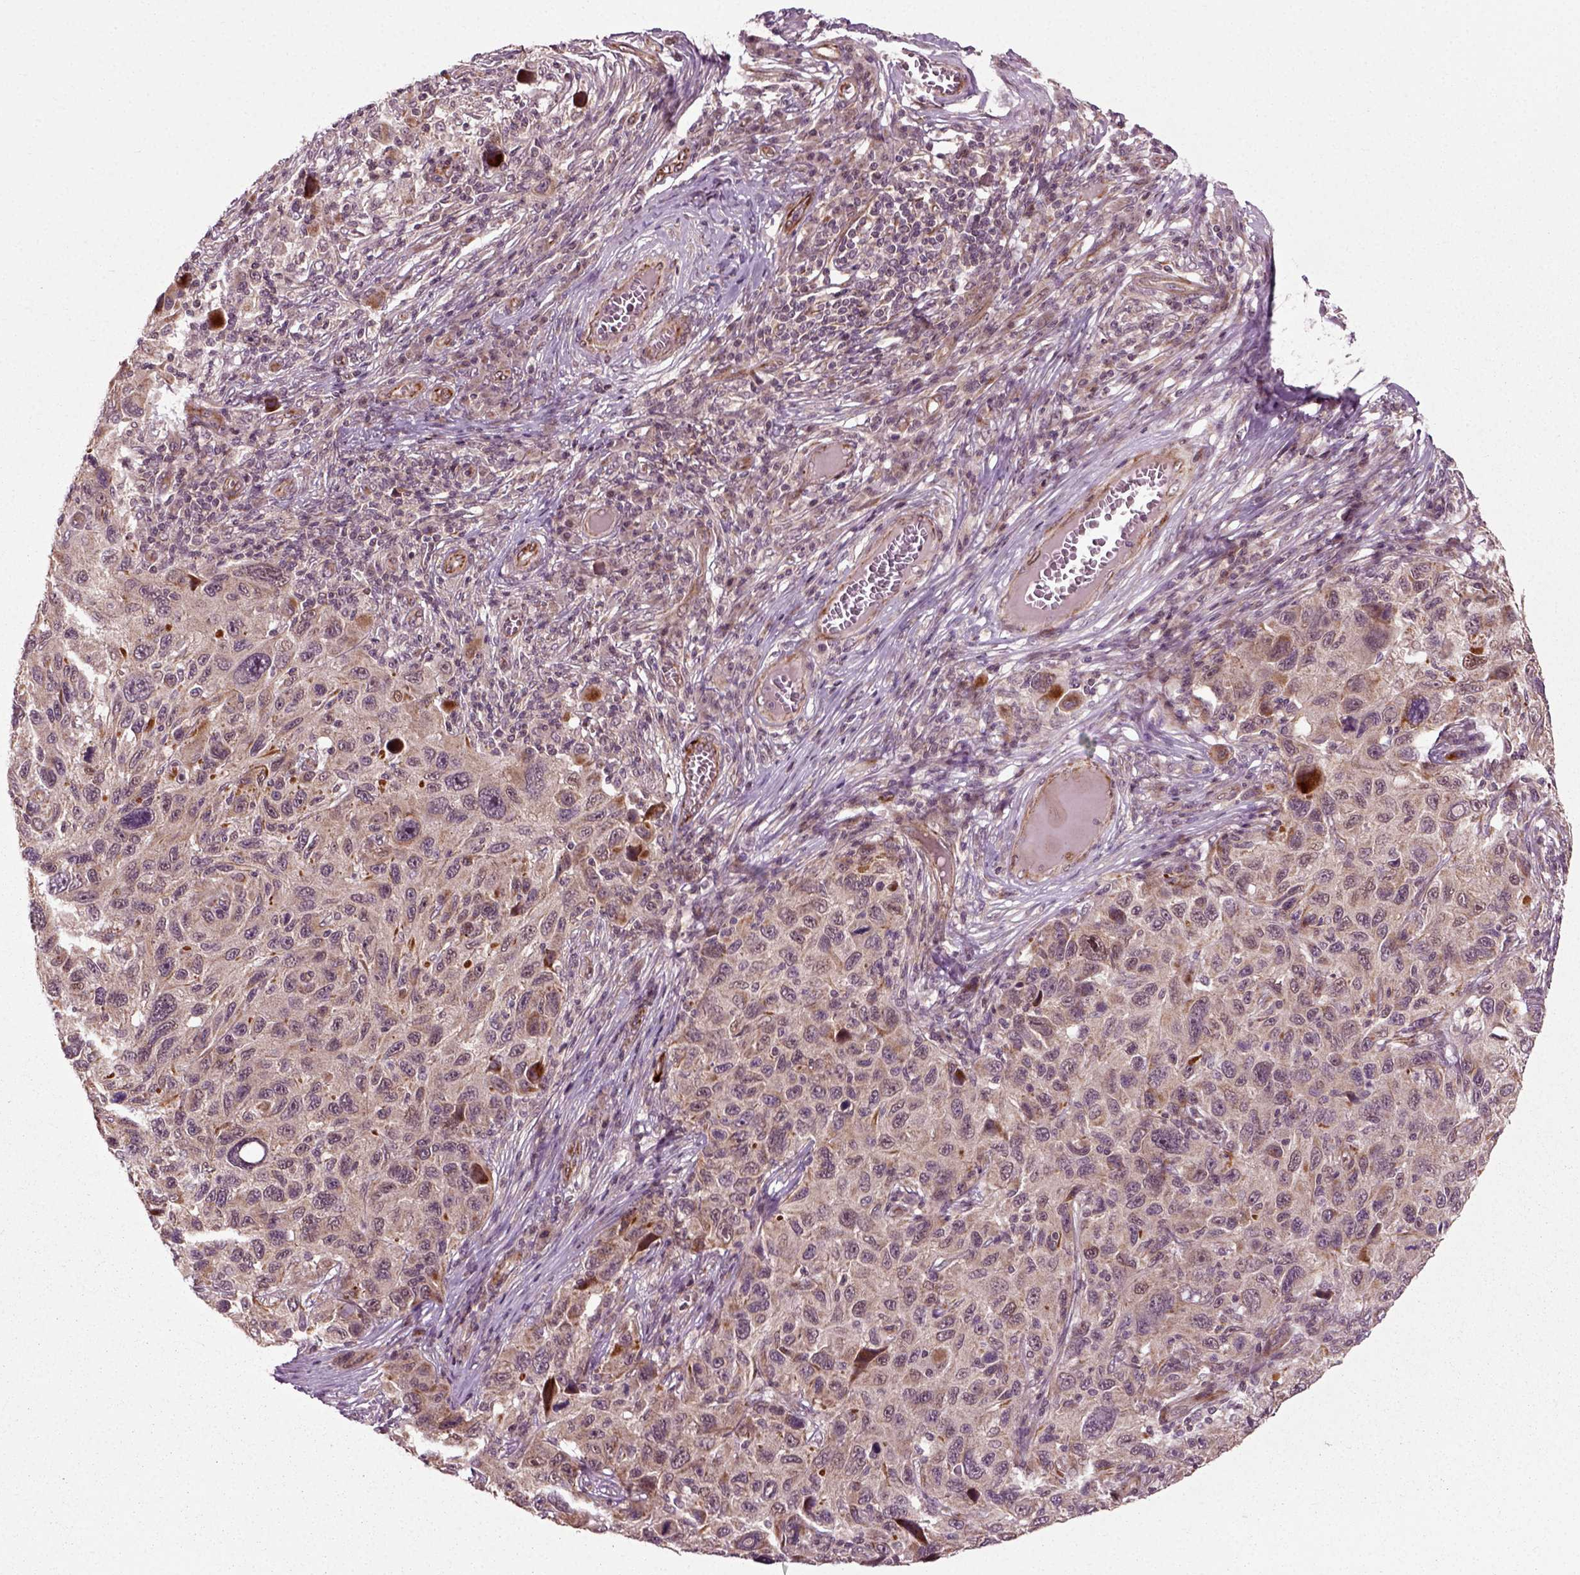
{"staining": {"intensity": "weak", "quantity": "<25%", "location": "cytoplasmic/membranous"}, "tissue": "melanoma", "cell_type": "Tumor cells", "image_type": "cancer", "snomed": [{"axis": "morphology", "description": "Malignant melanoma, NOS"}, {"axis": "topography", "description": "Skin"}], "caption": "High magnification brightfield microscopy of malignant melanoma stained with DAB (3,3'-diaminobenzidine) (brown) and counterstained with hematoxylin (blue): tumor cells show no significant expression.", "gene": "PLCD3", "patient": {"sex": "male", "age": 53}}